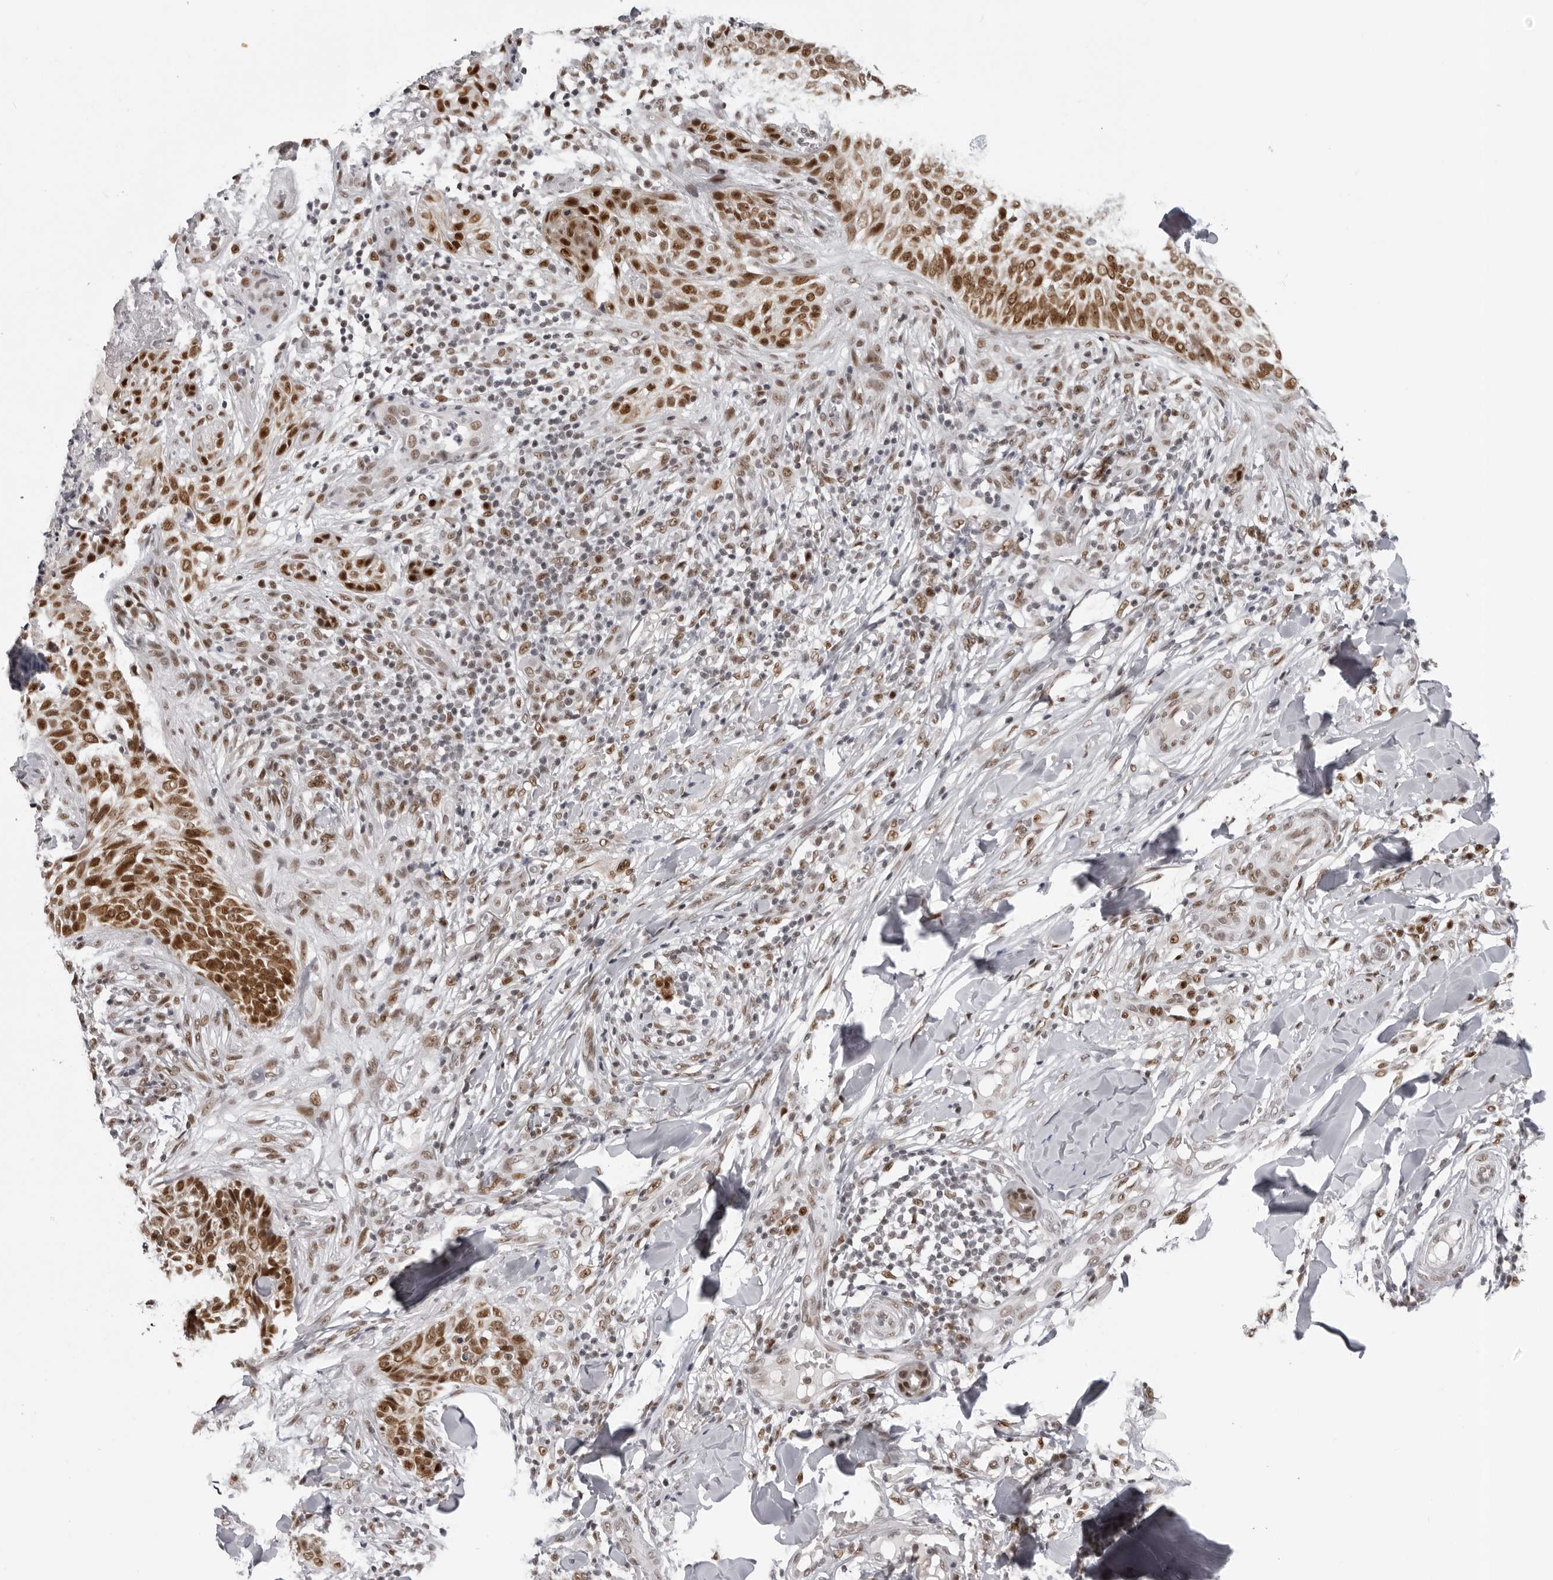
{"staining": {"intensity": "moderate", "quantity": ">75%", "location": "nuclear"}, "tissue": "skin cancer", "cell_type": "Tumor cells", "image_type": "cancer", "snomed": [{"axis": "morphology", "description": "Normal tissue, NOS"}, {"axis": "morphology", "description": "Basal cell carcinoma"}, {"axis": "topography", "description": "Skin"}], "caption": "DAB immunohistochemical staining of skin basal cell carcinoma demonstrates moderate nuclear protein staining in about >75% of tumor cells.", "gene": "HEXIM2", "patient": {"sex": "male", "age": 67}}